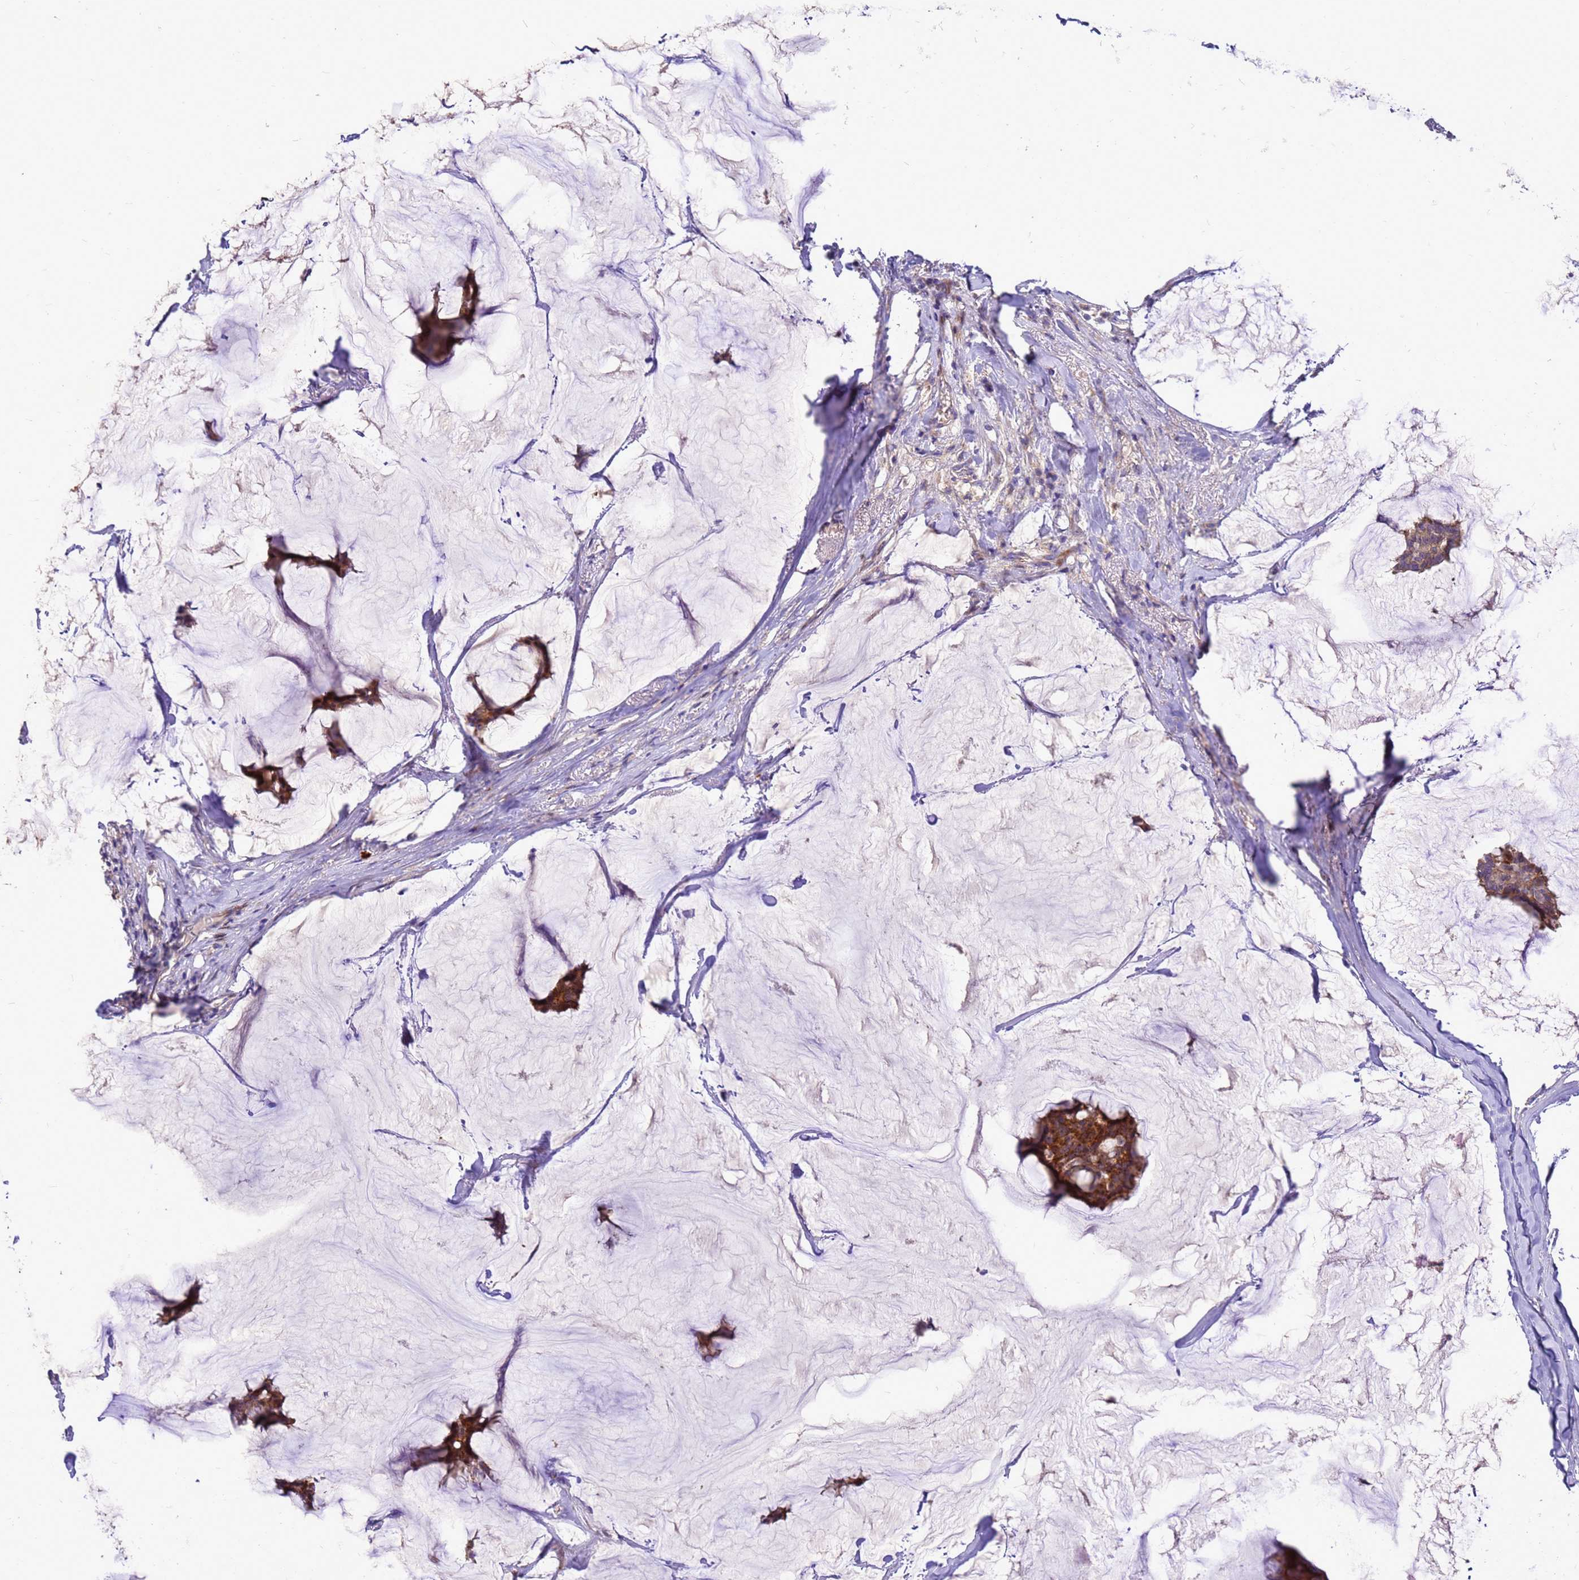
{"staining": {"intensity": "moderate", "quantity": ">75%", "location": "cytoplasmic/membranous"}, "tissue": "breast cancer", "cell_type": "Tumor cells", "image_type": "cancer", "snomed": [{"axis": "morphology", "description": "Duct carcinoma"}, {"axis": "topography", "description": "Breast"}], "caption": "Approximately >75% of tumor cells in human breast cancer (infiltrating ductal carcinoma) exhibit moderate cytoplasmic/membranous protein staining as visualized by brown immunohistochemical staining.", "gene": "POP7", "patient": {"sex": "female", "age": 93}}